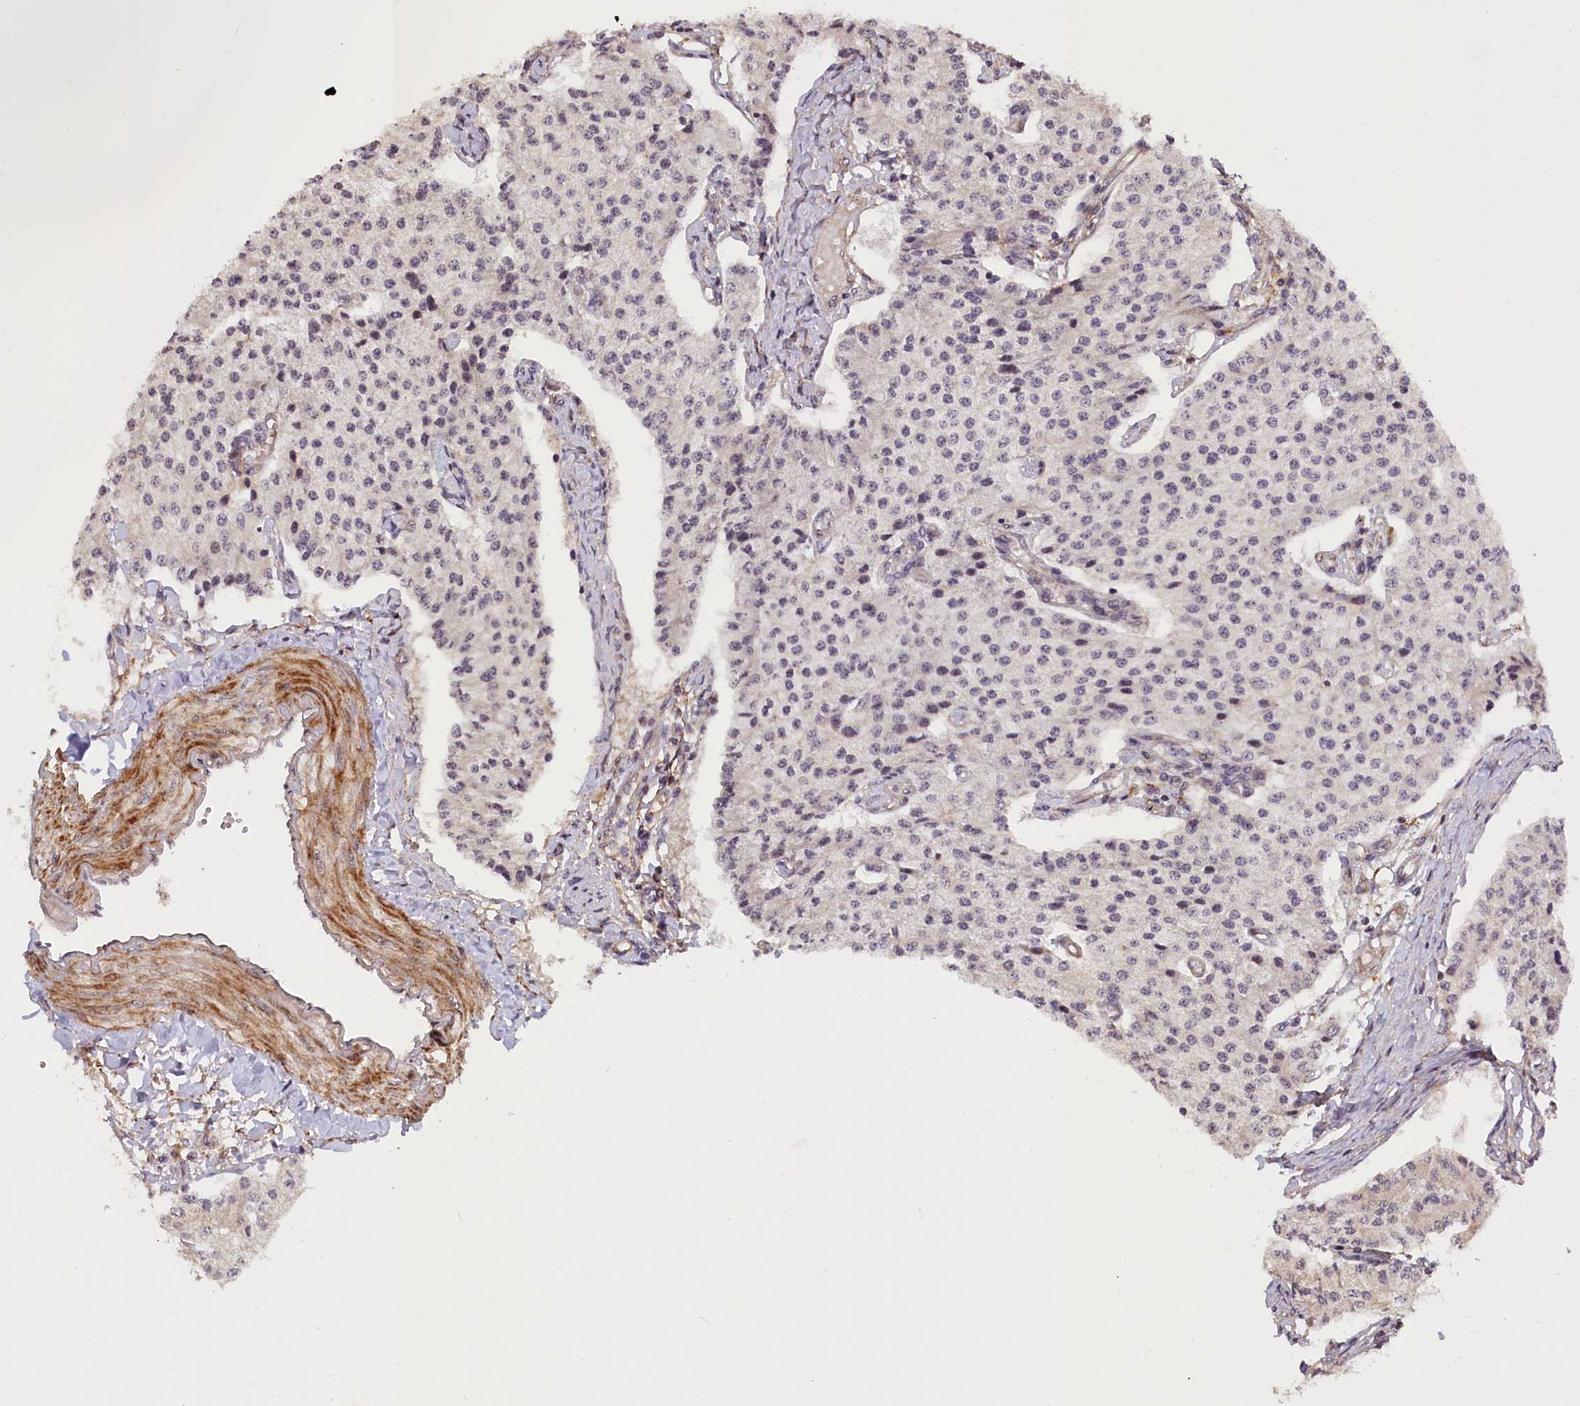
{"staining": {"intensity": "weak", "quantity": "<25%", "location": "nuclear"}, "tissue": "carcinoid", "cell_type": "Tumor cells", "image_type": "cancer", "snomed": [{"axis": "morphology", "description": "Carcinoid, malignant, NOS"}, {"axis": "topography", "description": "Colon"}], "caption": "Immunohistochemistry micrograph of neoplastic tissue: human carcinoid stained with DAB (3,3'-diaminobenzidine) reveals no significant protein positivity in tumor cells.", "gene": "ZNF480", "patient": {"sex": "female", "age": 52}}